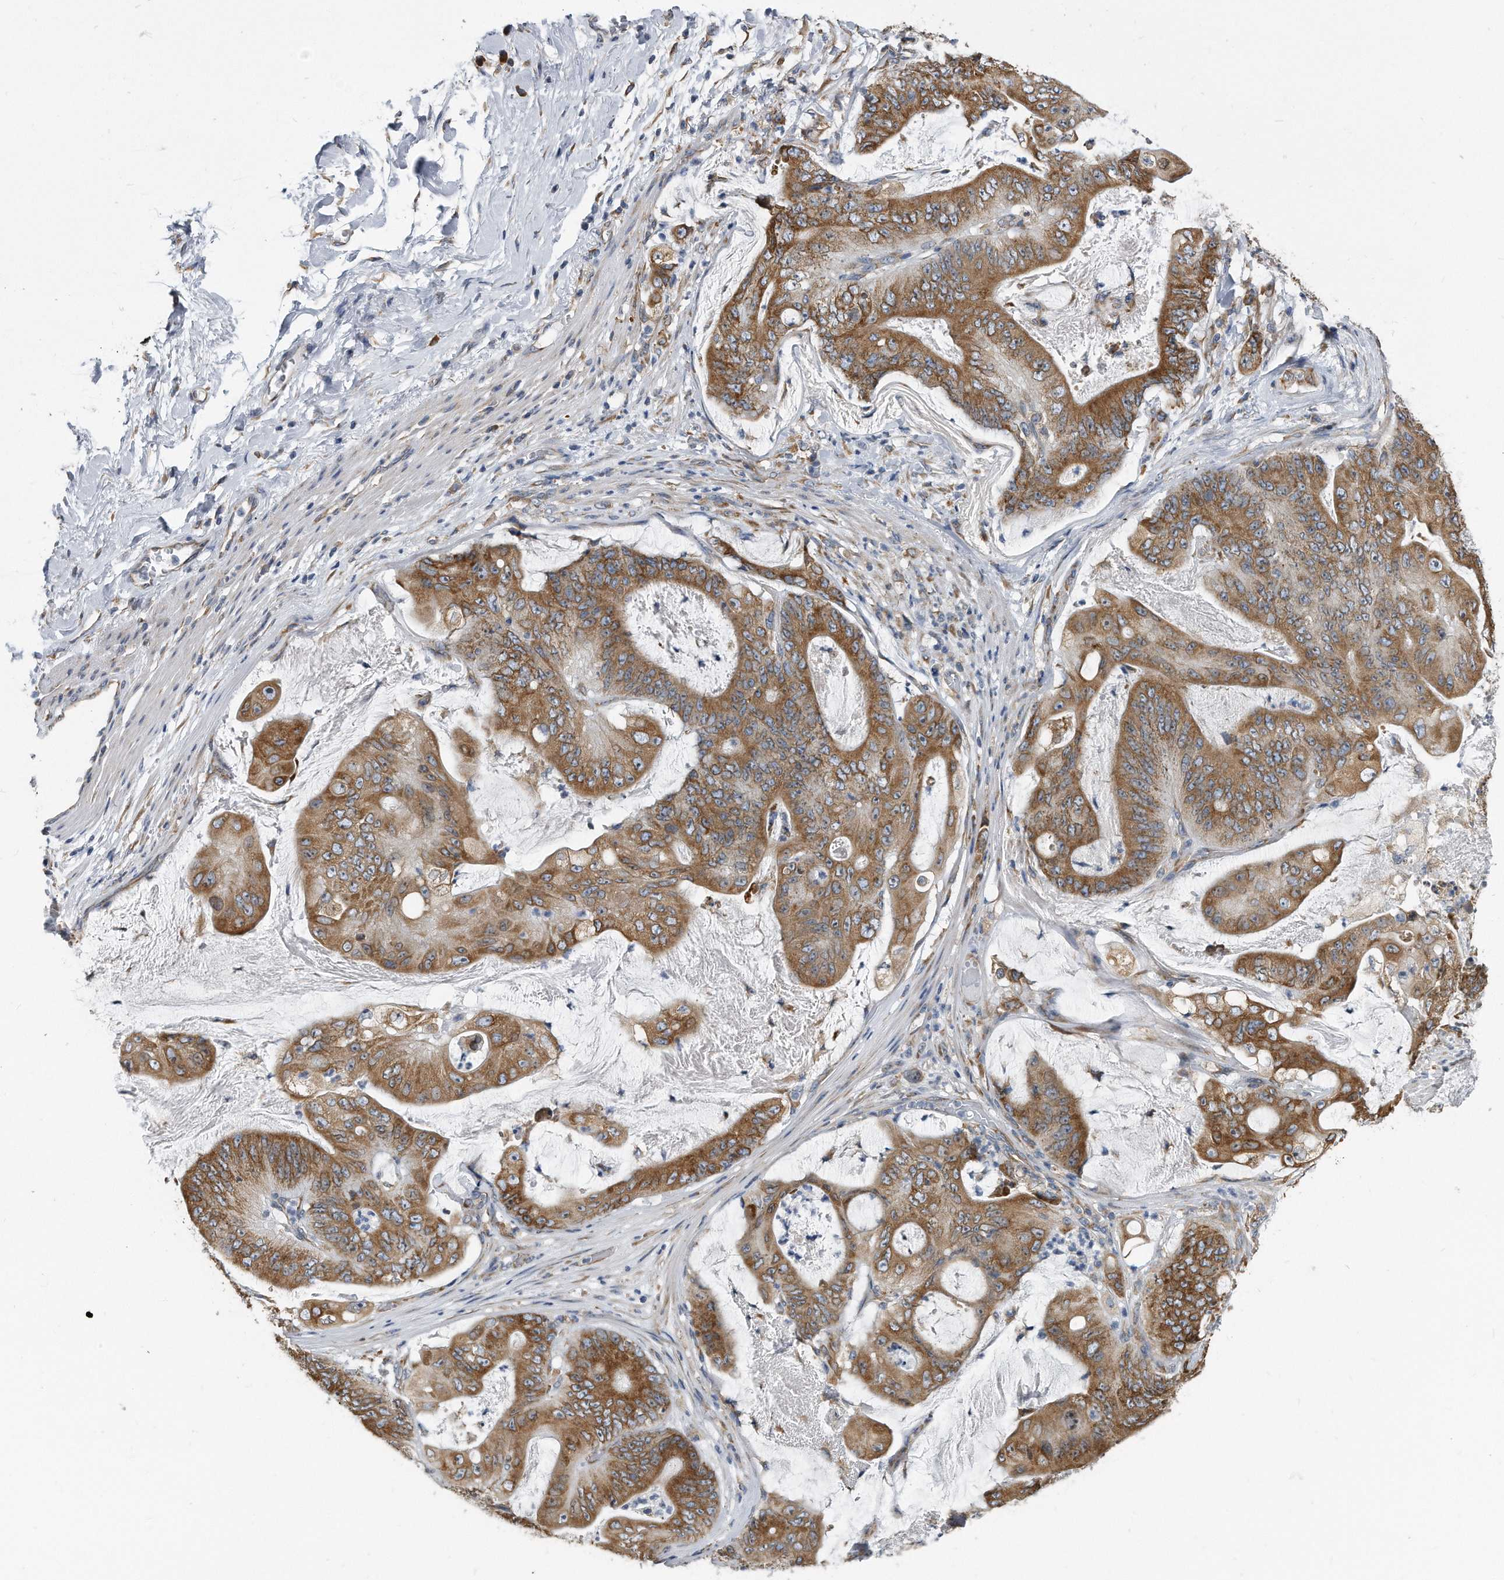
{"staining": {"intensity": "moderate", "quantity": ">75%", "location": "cytoplasmic/membranous"}, "tissue": "stomach cancer", "cell_type": "Tumor cells", "image_type": "cancer", "snomed": [{"axis": "morphology", "description": "Adenocarcinoma, NOS"}, {"axis": "topography", "description": "Stomach"}], "caption": "Immunohistochemistry photomicrograph of neoplastic tissue: human stomach adenocarcinoma stained using immunohistochemistry shows medium levels of moderate protein expression localized specifically in the cytoplasmic/membranous of tumor cells, appearing as a cytoplasmic/membranous brown color.", "gene": "CCDC47", "patient": {"sex": "female", "age": 73}}